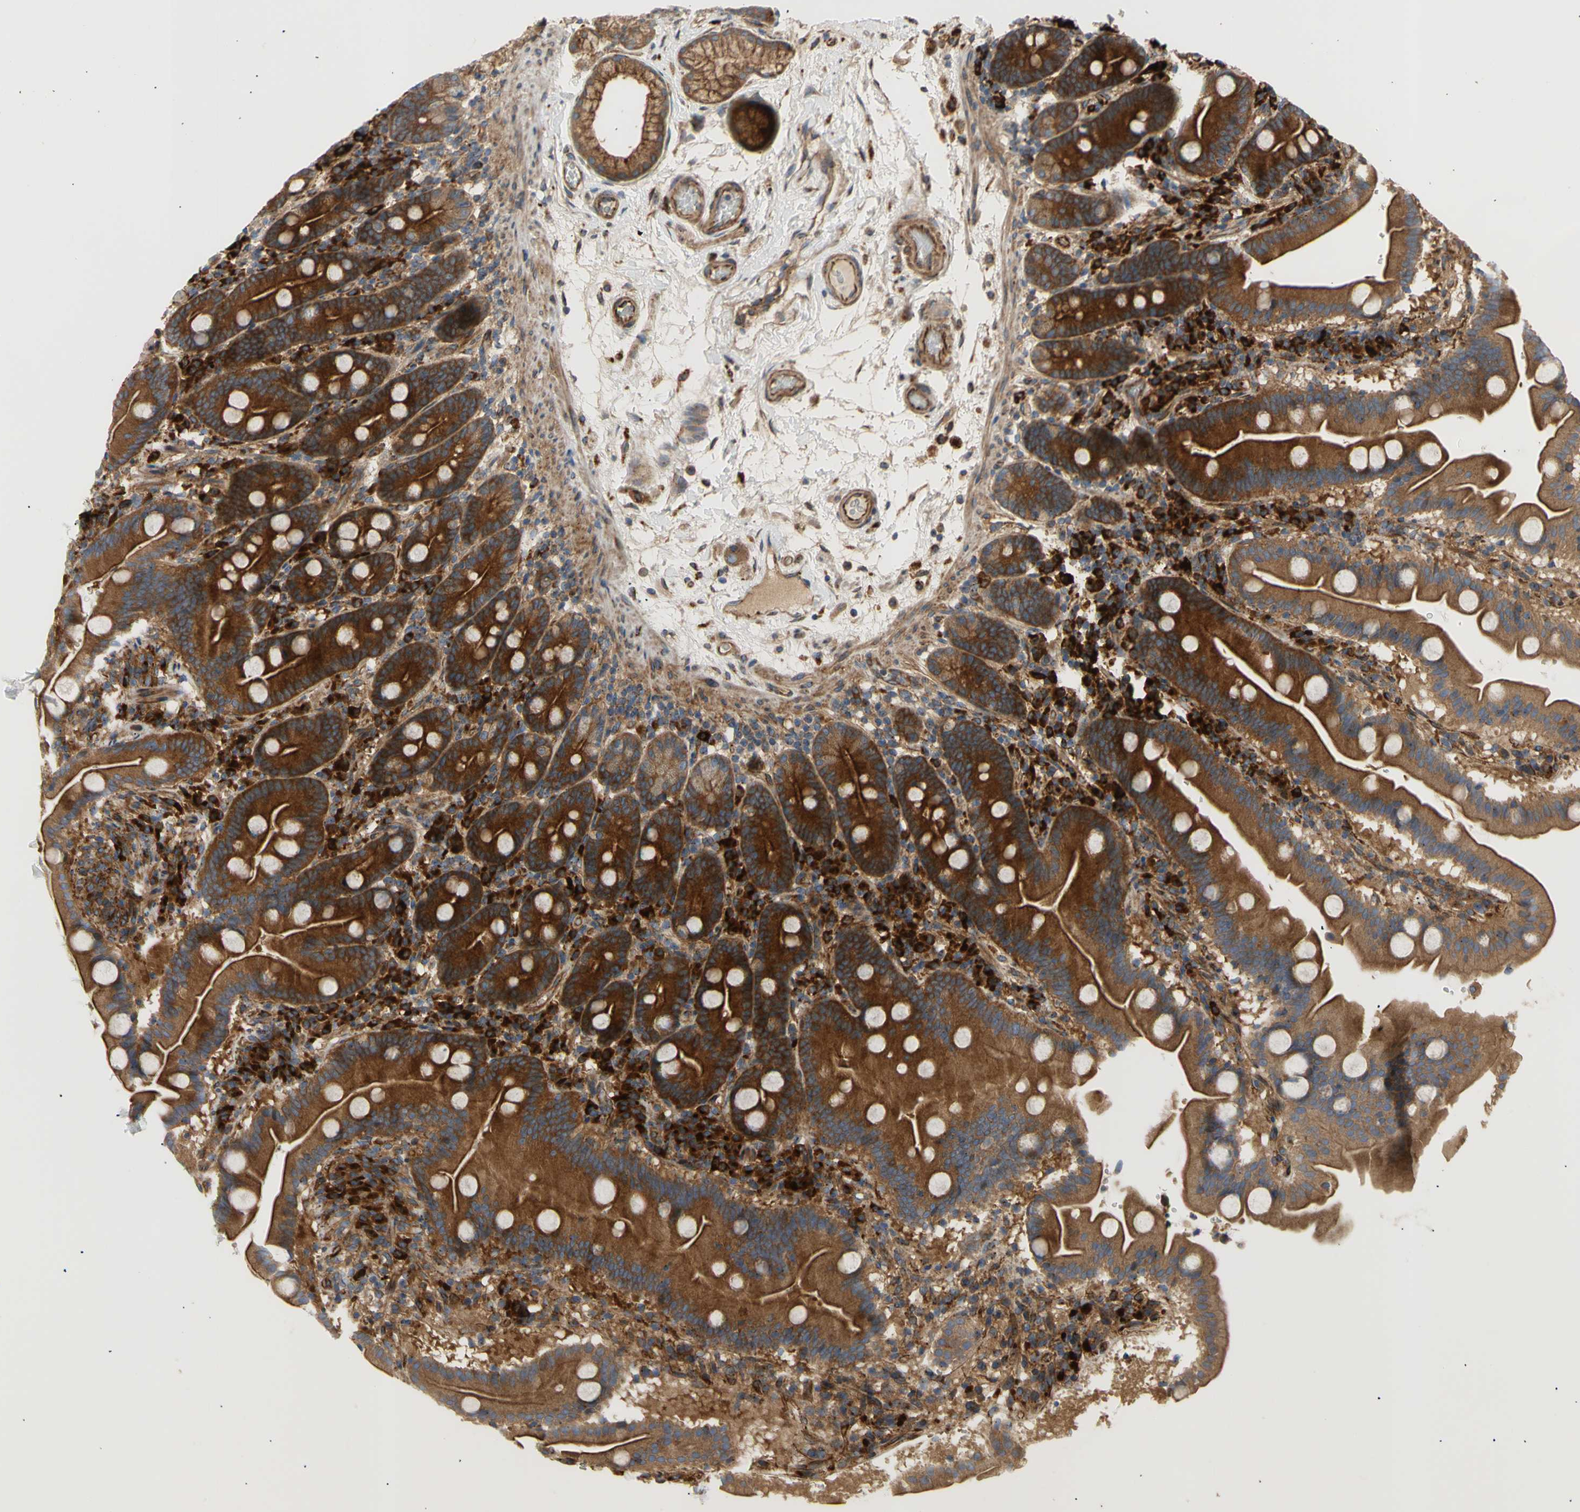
{"staining": {"intensity": "strong", "quantity": "25%-75%", "location": "cytoplasmic/membranous"}, "tissue": "duodenum", "cell_type": "Glandular cells", "image_type": "normal", "snomed": [{"axis": "morphology", "description": "Normal tissue, NOS"}, {"axis": "topography", "description": "Duodenum"}], "caption": "This micrograph exhibits immunohistochemistry staining of normal human duodenum, with high strong cytoplasmic/membranous positivity in about 25%-75% of glandular cells.", "gene": "TUBG2", "patient": {"sex": "male", "age": 54}}